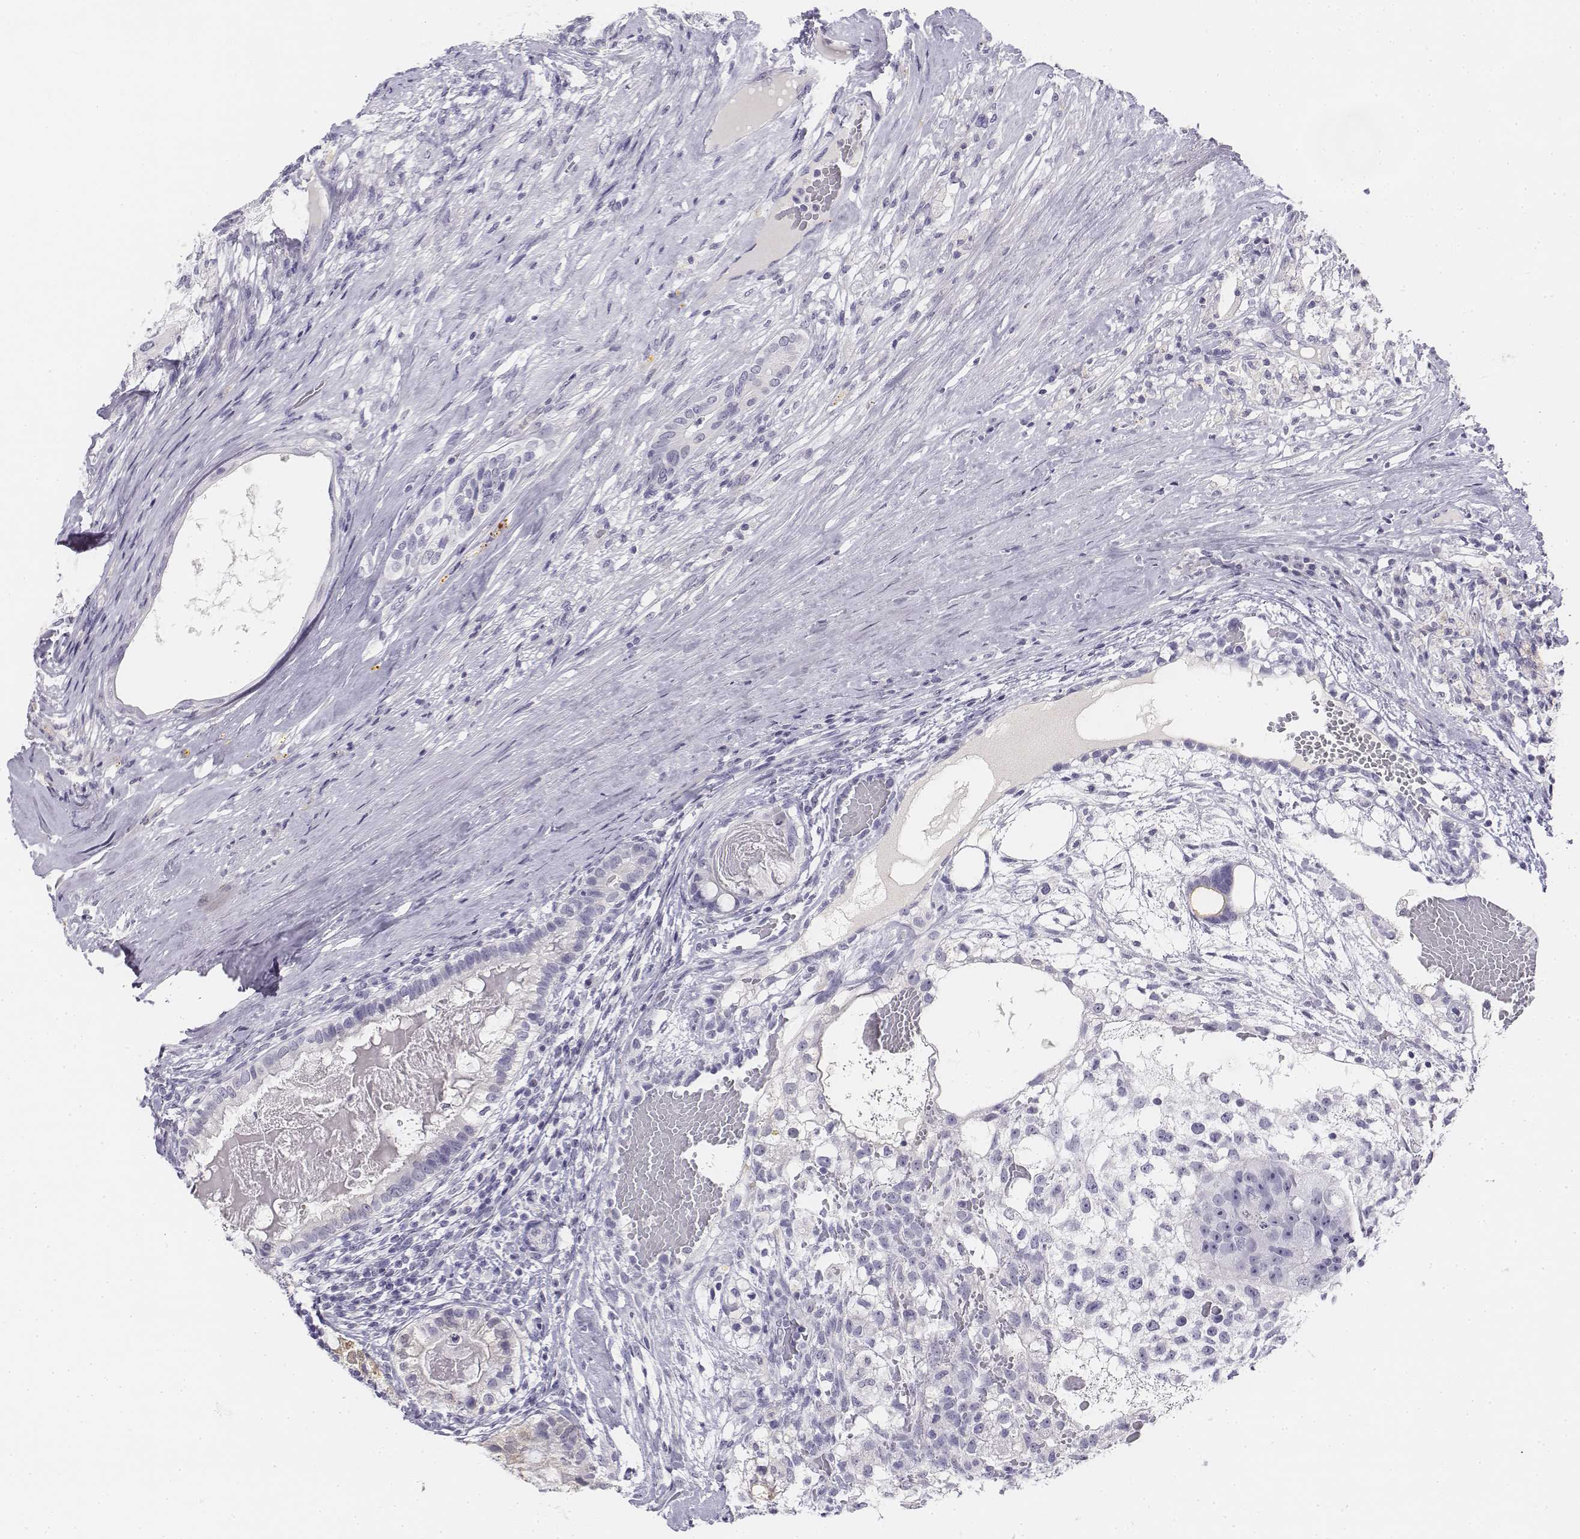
{"staining": {"intensity": "negative", "quantity": "none", "location": "none"}, "tissue": "testis cancer", "cell_type": "Tumor cells", "image_type": "cancer", "snomed": [{"axis": "morphology", "description": "Seminoma, NOS"}, {"axis": "morphology", "description": "Carcinoma, Embryonal, NOS"}, {"axis": "topography", "description": "Testis"}], "caption": "Micrograph shows no protein positivity in tumor cells of testis cancer tissue.", "gene": "UCN2", "patient": {"sex": "male", "age": 41}}